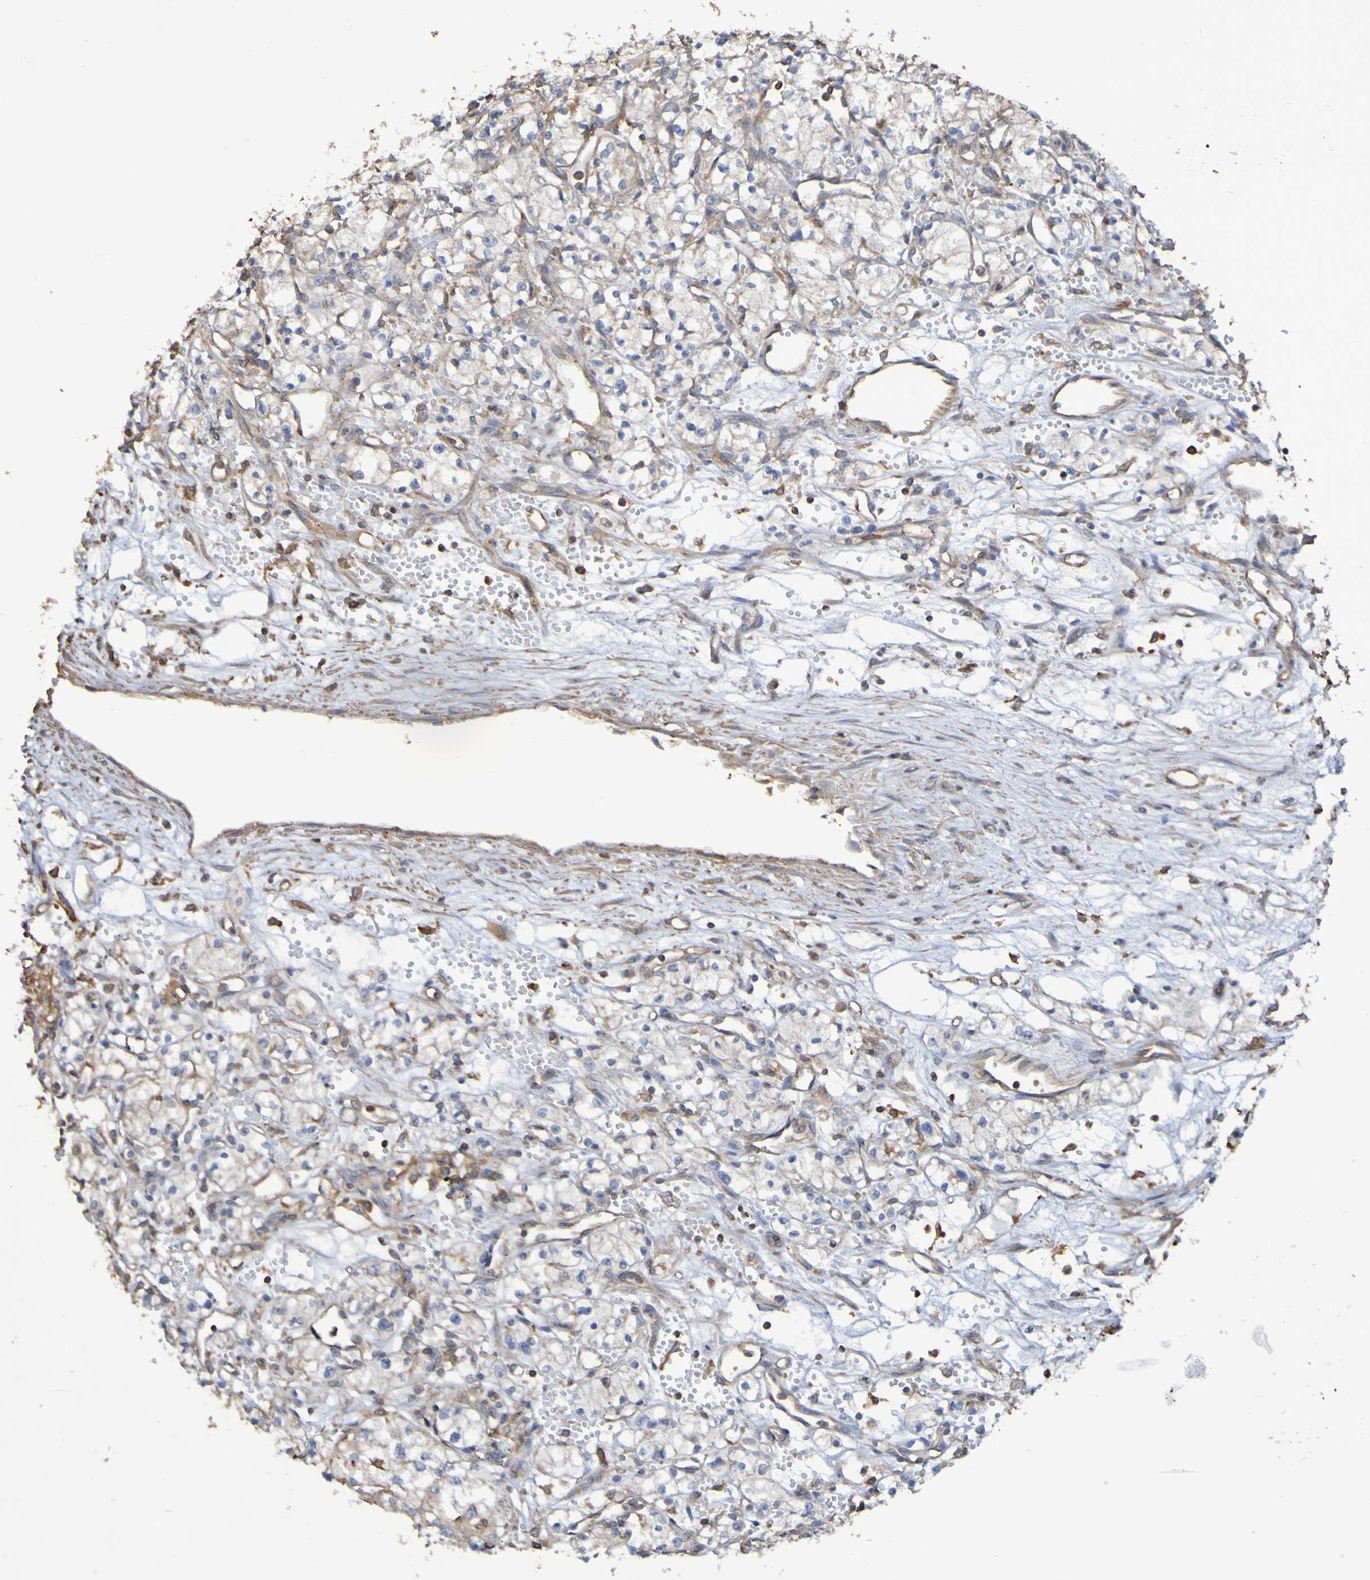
{"staining": {"intensity": "negative", "quantity": "none", "location": "none"}, "tissue": "renal cancer", "cell_type": "Tumor cells", "image_type": "cancer", "snomed": [{"axis": "morphology", "description": "Normal tissue, NOS"}, {"axis": "morphology", "description": "Adenocarcinoma, NOS"}, {"axis": "topography", "description": "Kidney"}], "caption": "Tumor cells show no significant staining in adenocarcinoma (renal). (DAB IHC visualized using brightfield microscopy, high magnification).", "gene": "SYNJ1", "patient": {"sex": "male", "age": 59}}